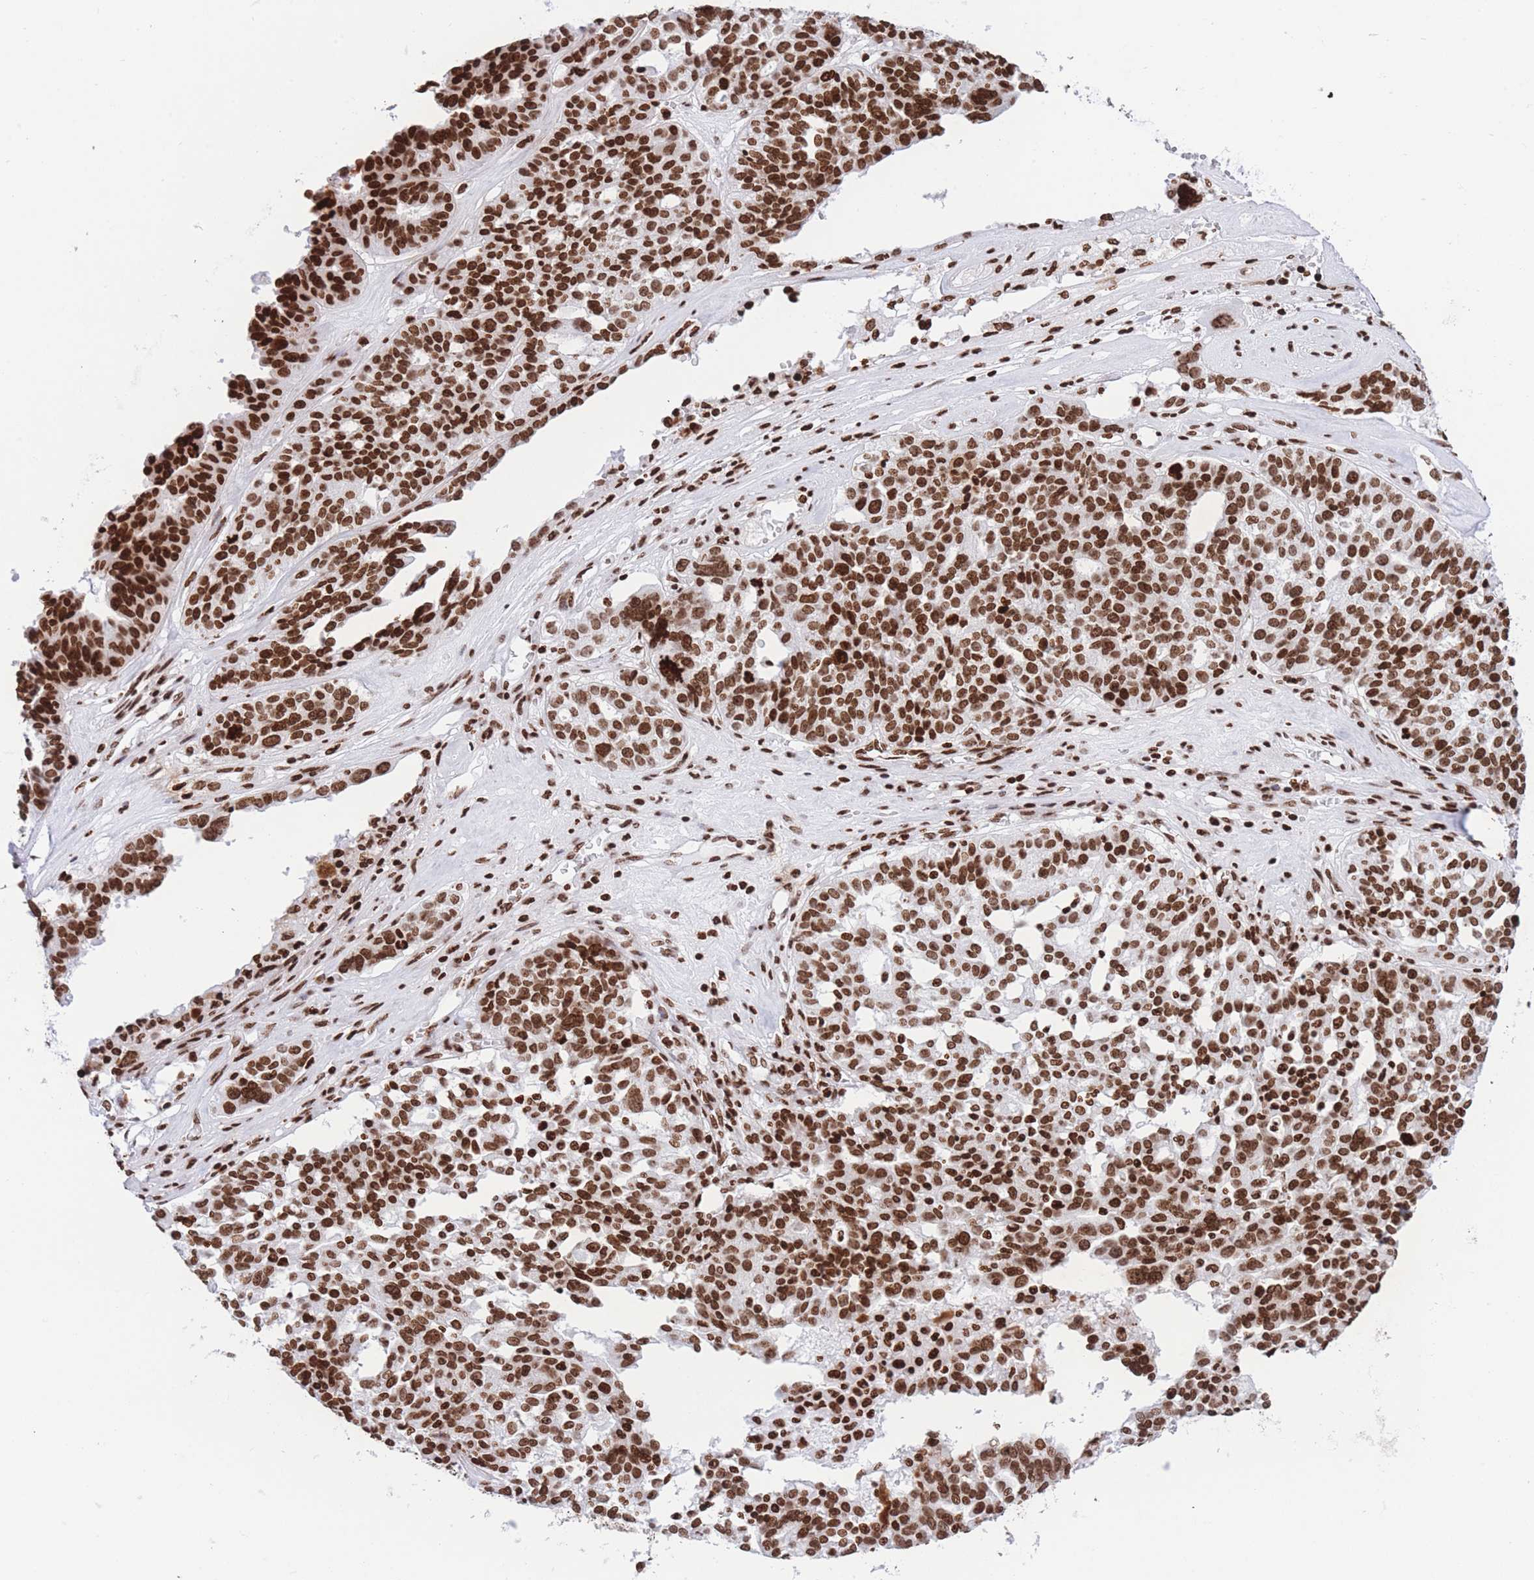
{"staining": {"intensity": "strong", "quantity": ">75%", "location": "nuclear"}, "tissue": "ovarian cancer", "cell_type": "Tumor cells", "image_type": "cancer", "snomed": [{"axis": "morphology", "description": "Cystadenocarcinoma, serous, NOS"}, {"axis": "topography", "description": "Ovary"}], "caption": "Strong nuclear expression for a protein is seen in approximately >75% of tumor cells of ovarian serous cystadenocarcinoma using IHC.", "gene": "H2BC11", "patient": {"sex": "female", "age": 59}}